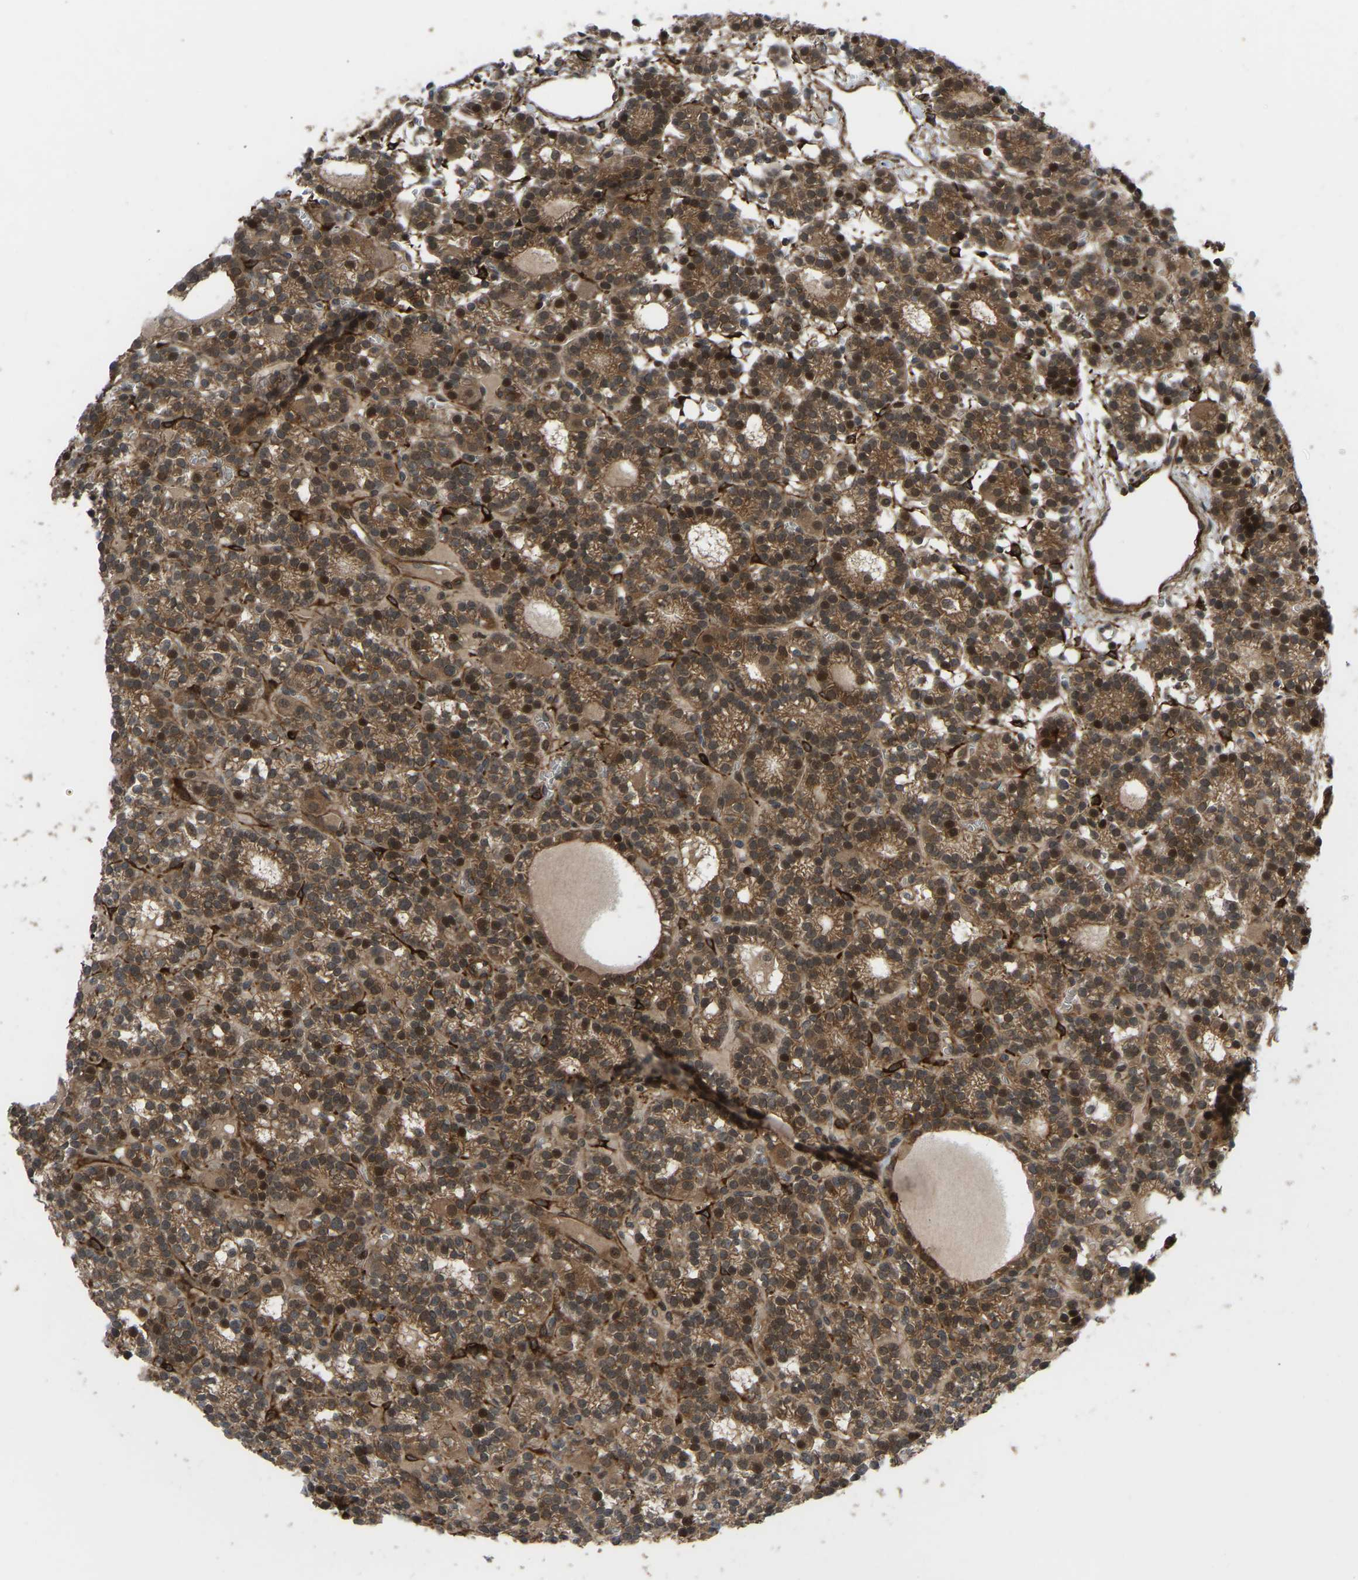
{"staining": {"intensity": "strong", "quantity": ">75%", "location": "cytoplasmic/membranous,nuclear"}, "tissue": "parathyroid gland", "cell_type": "Glandular cells", "image_type": "normal", "snomed": [{"axis": "morphology", "description": "Normal tissue, NOS"}, {"axis": "morphology", "description": "Adenoma, NOS"}, {"axis": "topography", "description": "Parathyroid gland"}], "caption": "Glandular cells display high levels of strong cytoplasmic/membranous,nuclear expression in about >75% of cells in normal human parathyroid gland.", "gene": "CYP7B1", "patient": {"sex": "female", "age": 58}}